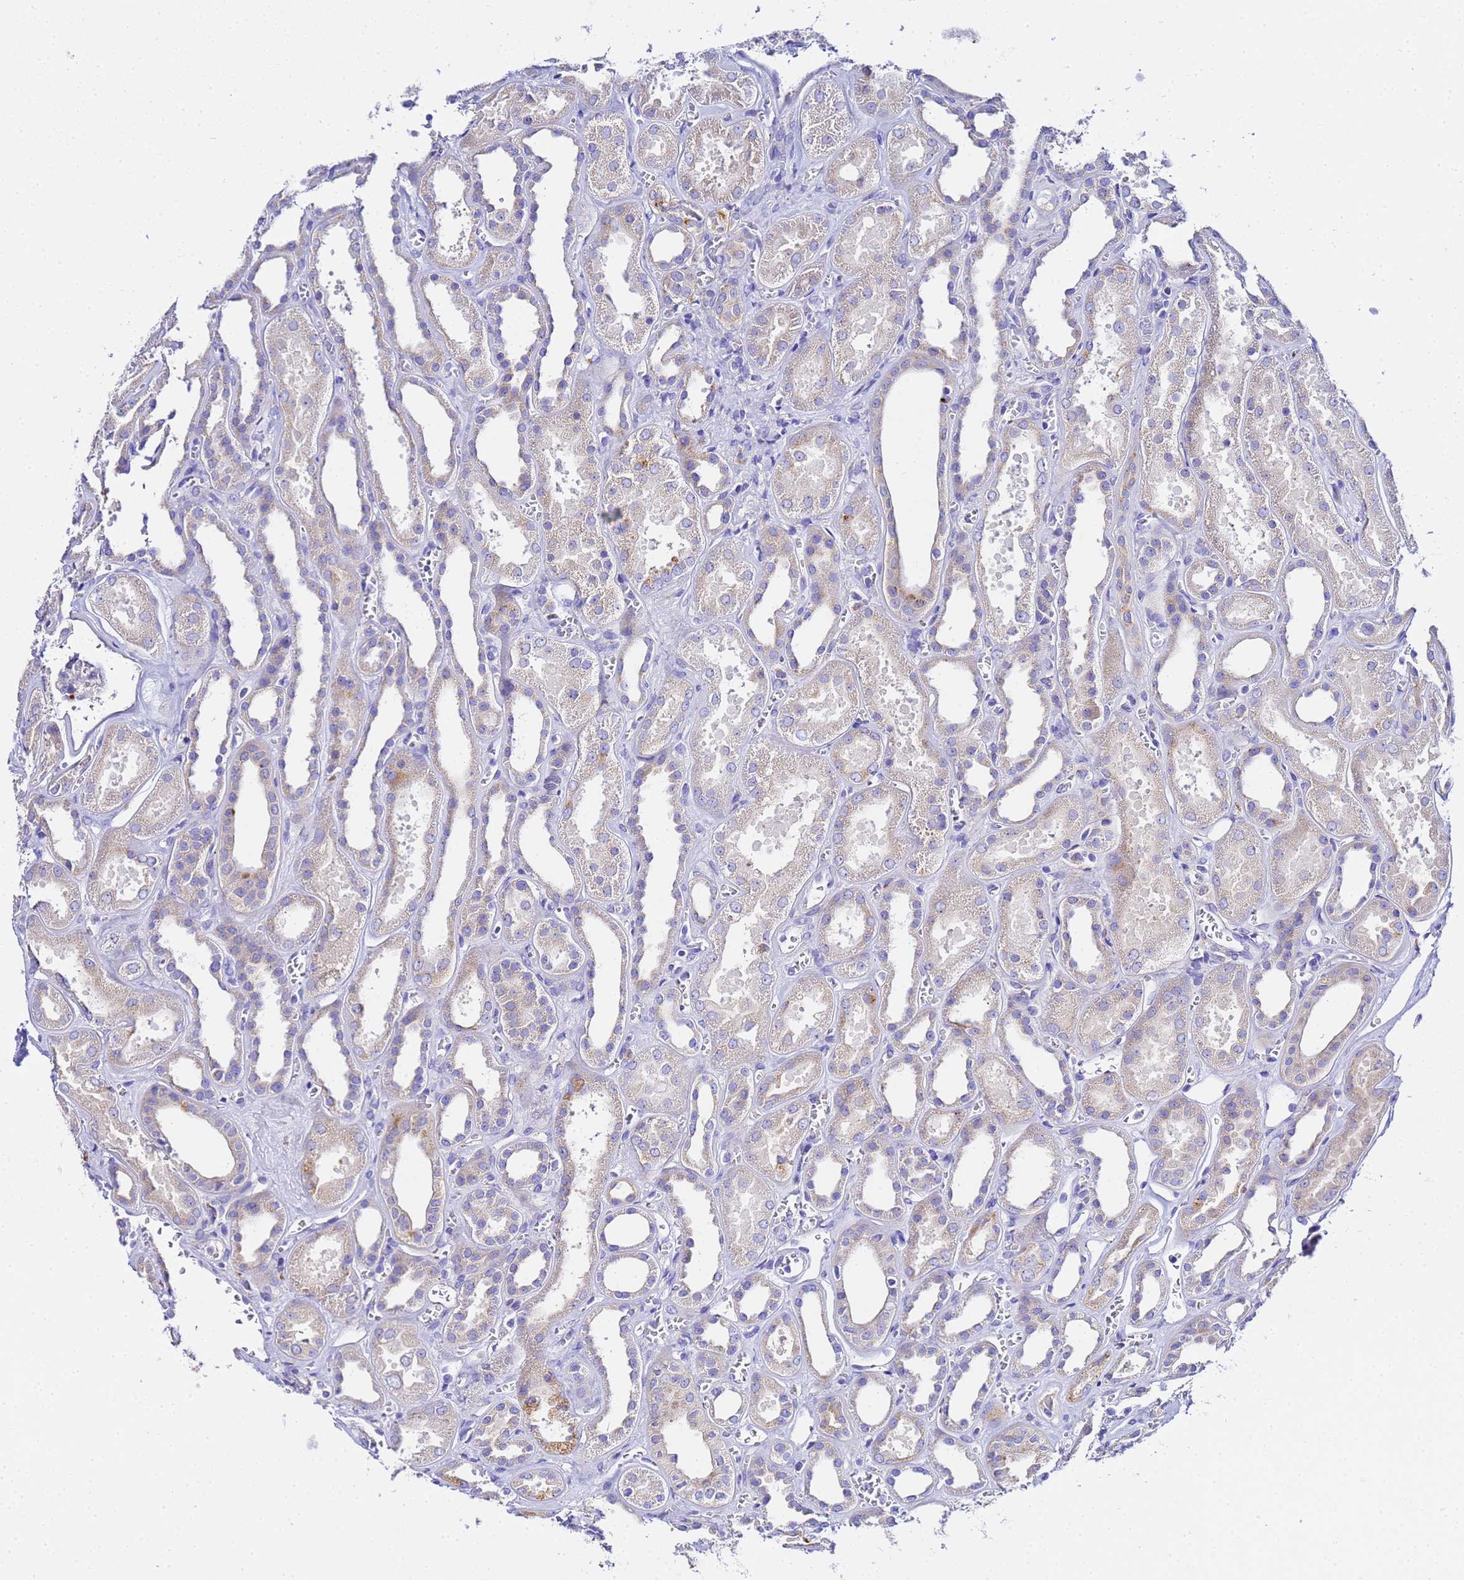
{"staining": {"intensity": "strong", "quantity": "<25%", "location": "cytoplasmic/membranous"}, "tissue": "kidney", "cell_type": "Cells in glomeruli", "image_type": "normal", "snomed": [{"axis": "morphology", "description": "Normal tissue, NOS"}, {"axis": "morphology", "description": "Adenocarcinoma, NOS"}, {"axis": "topography", "description": "Kidney"}], "caption": "Immunohistochemistry image of benign kidney: human kidney stained using immunohistochemistry (IHC) shows medium levels of strong protein expression localized specifically in the cytoplasmic/membranous of cells in glomeruli, appearing as a cytoplasmic/membranous brown color.", "gene": "VTI1B", "patient": {"sex": "female", "age": 68}}